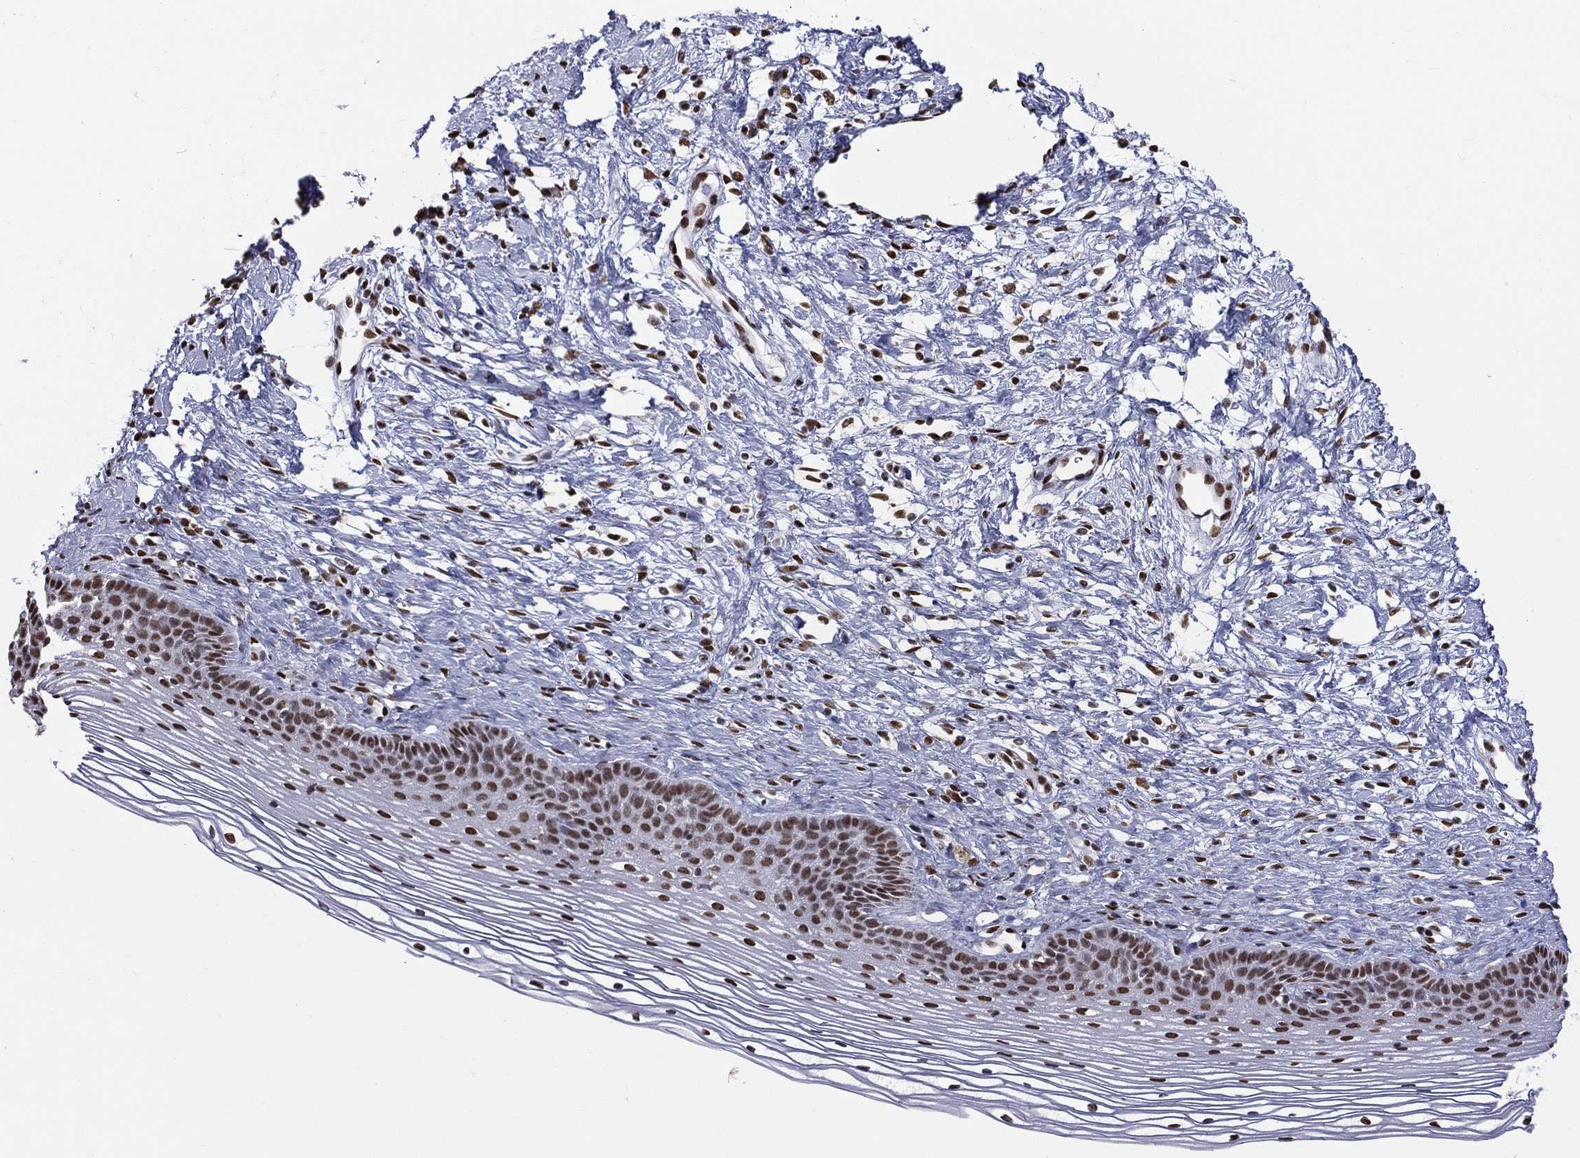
{"staining": {"intensity": "negative", "quantity": "none", "location": "none"}, "tissue": "cervix", "cell_type": "Glandular cells", "image_type": "normal", "snomed": [{"axis": "morphology", "description": "Normal tissue, NOS"}, {"axis": "topography", "description": "Cervix"}], "caption": "This is an immunohistochemistry (IHC) image of unremarkable human cervix. There is no staining in glandular cells.", "gene": "ZNF7", "patient": {"sex": "female", "age": 39}}